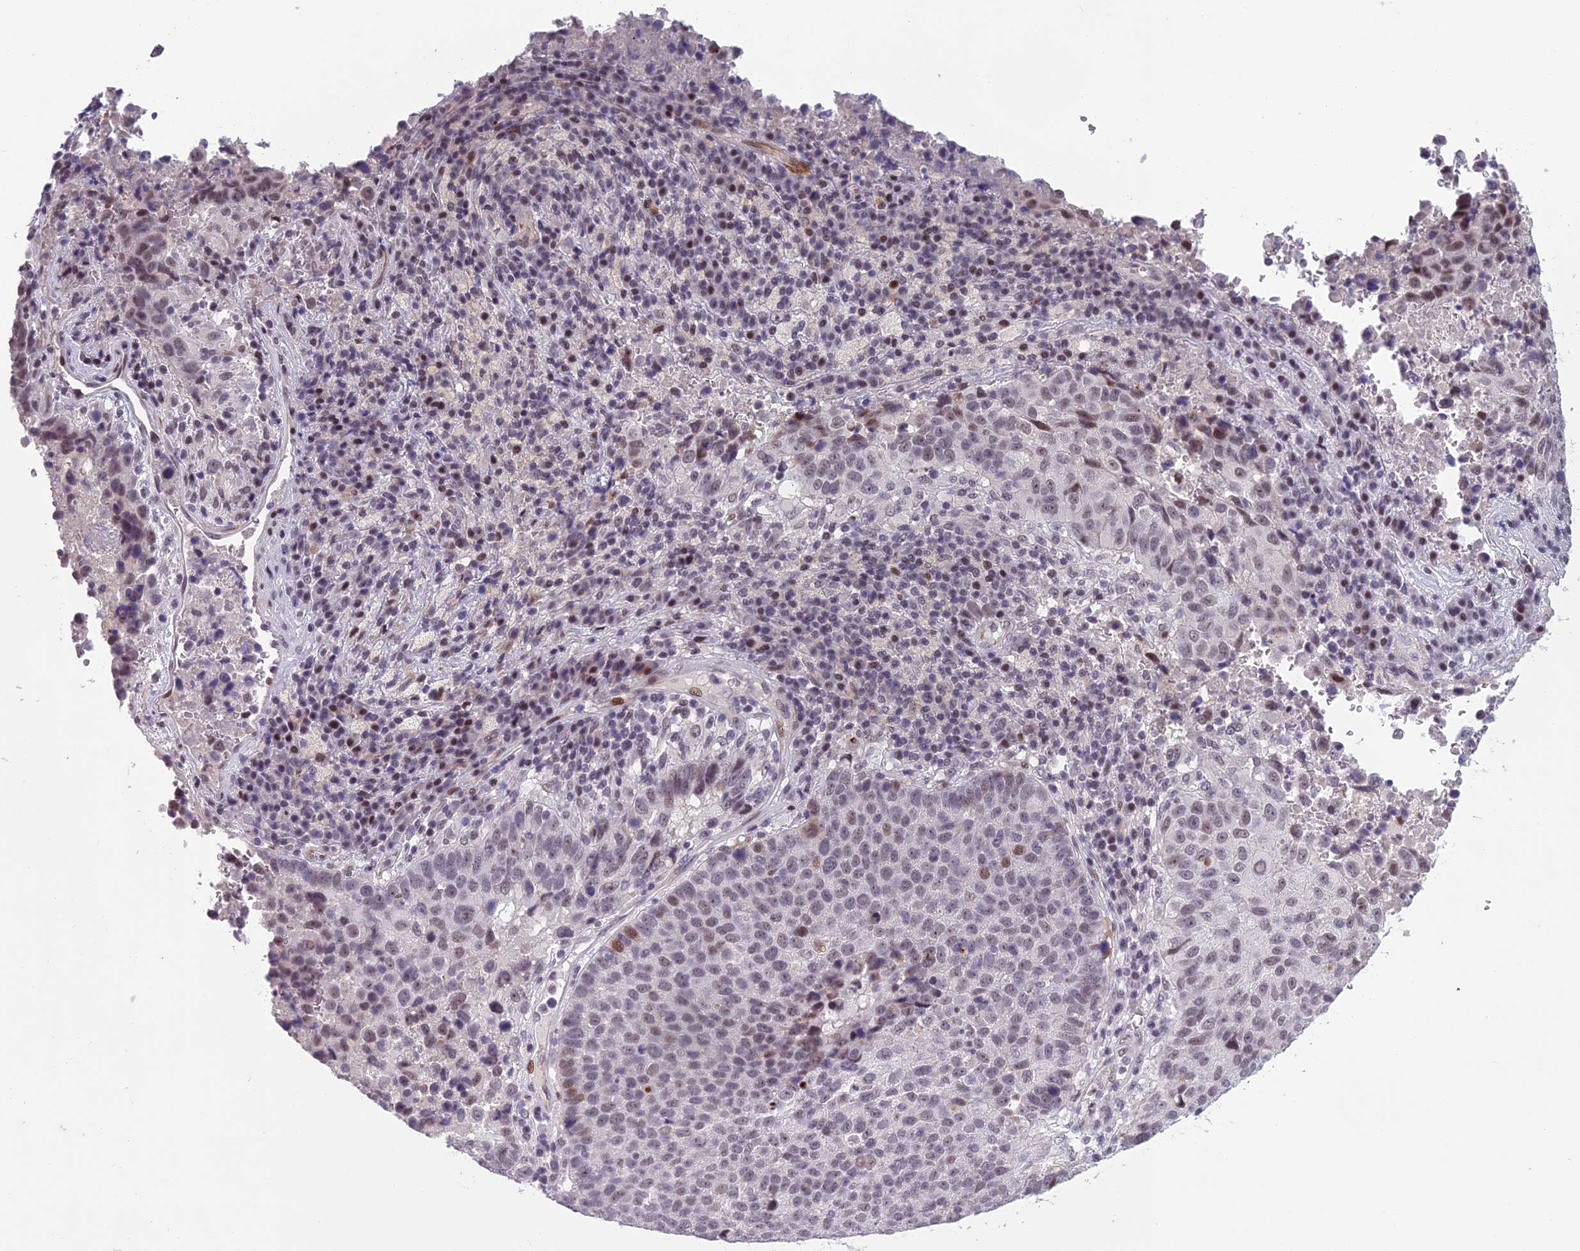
{"staining": {"intensity": "moderate", "quantity": "<25%", "location": "nuclear"}, "tissue": "lung cancer", "cell_type": "Tumor cells", "image_type": "cancer", "snomed": [{"axis": "morphology", "description": "Squamous cell carcinoma, NOS"}, {"axis": "topography", "description": "Lung"}], "caption": "Lung cancer (squamous cell carcinoma) stained with a protein marker reveals moderate staining in tumor cells.", "gene": "RGS17", "patient": {"sex": "male", "age": 73}}